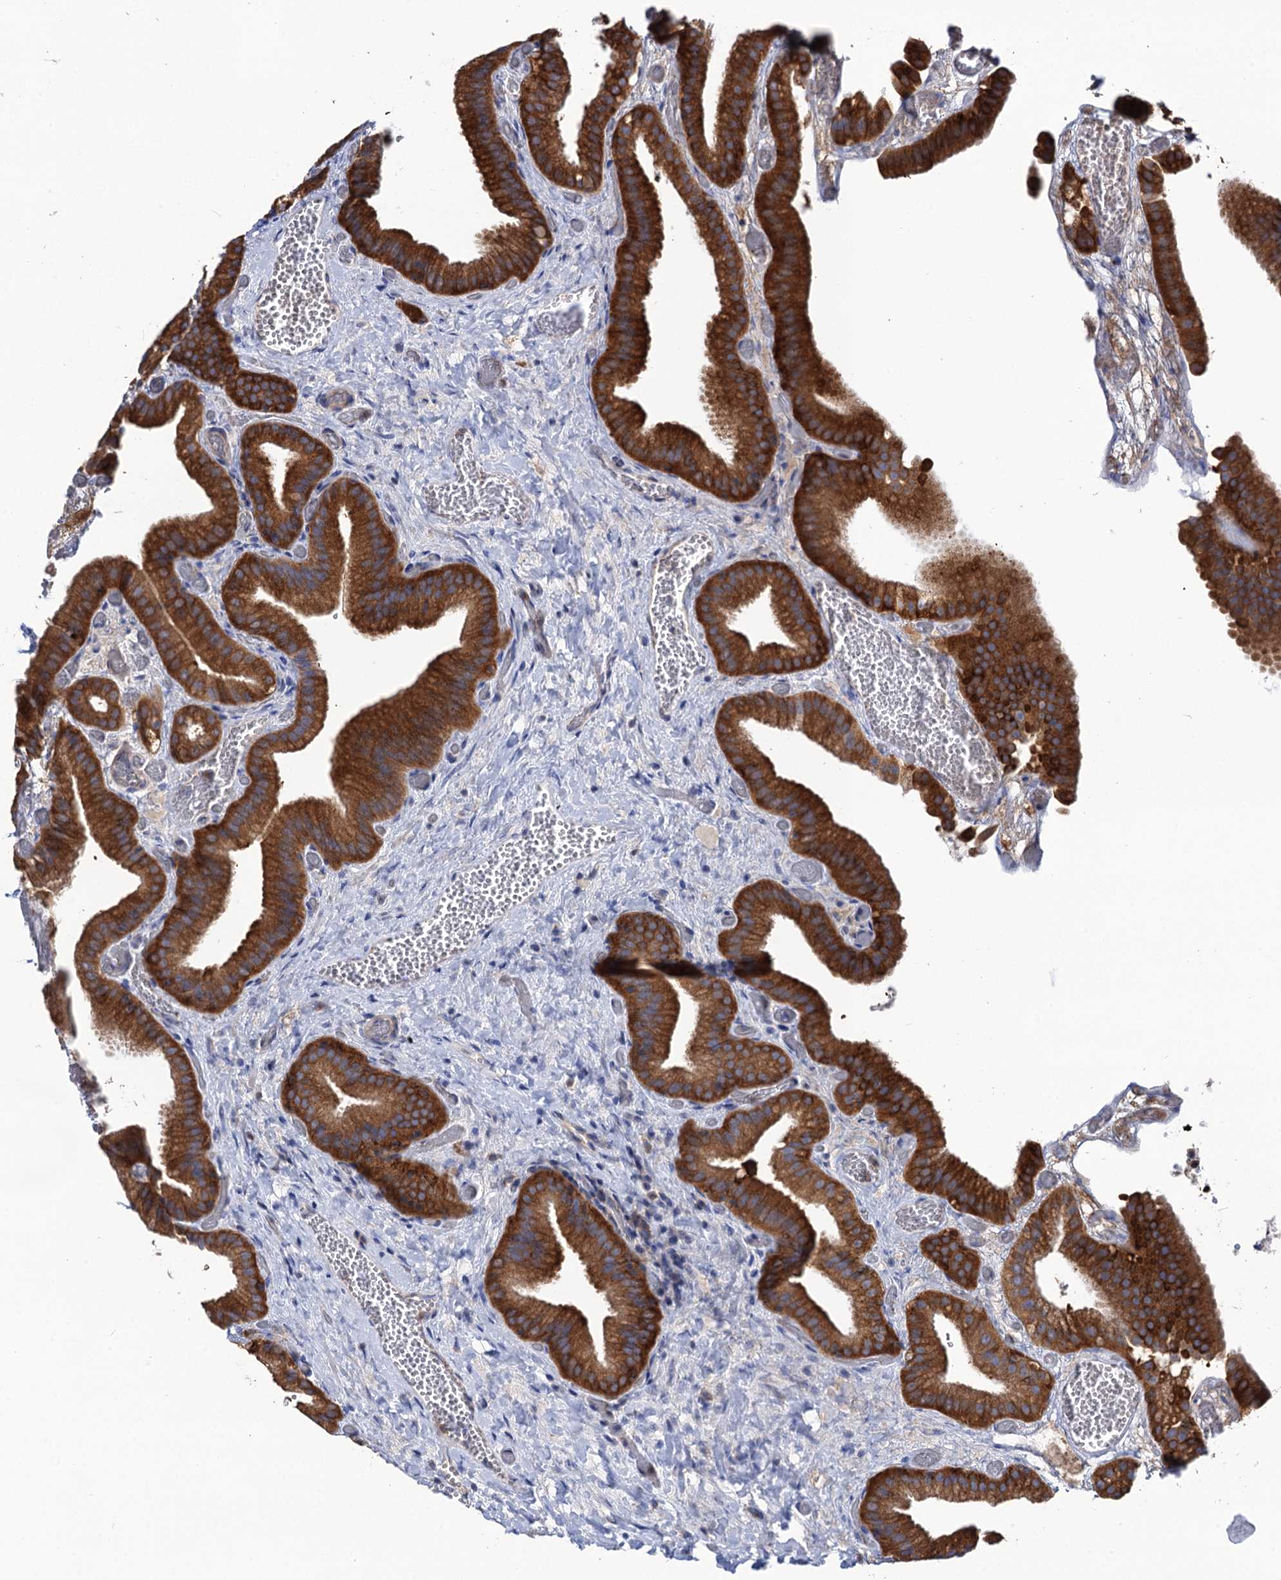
{"staining": {"intensity": "strong", "quantity": ">75%", "location": "cytoplasmic/membranous"}, "tissue": "gallbladder", "cell_type": "Glandular cells", "image_type": "normal", "snomed": [{"axis": "morphology", "description": "Normal tissue, NOS"}, {"axis": "topography", "description": "Gallbladder"}], "caption": "Gallbladder stained for a protein demonstrates strong cytoplasmic/membranous positivity in glandular cells. The staining was performed using DAB (3,3'-diaminobenzidine), with brown indicating positive protein expression. Nuclei are stained blue with hematoxylin.", "gene": "DYDC1", "patient": {"sex": "female", "age": 64}}